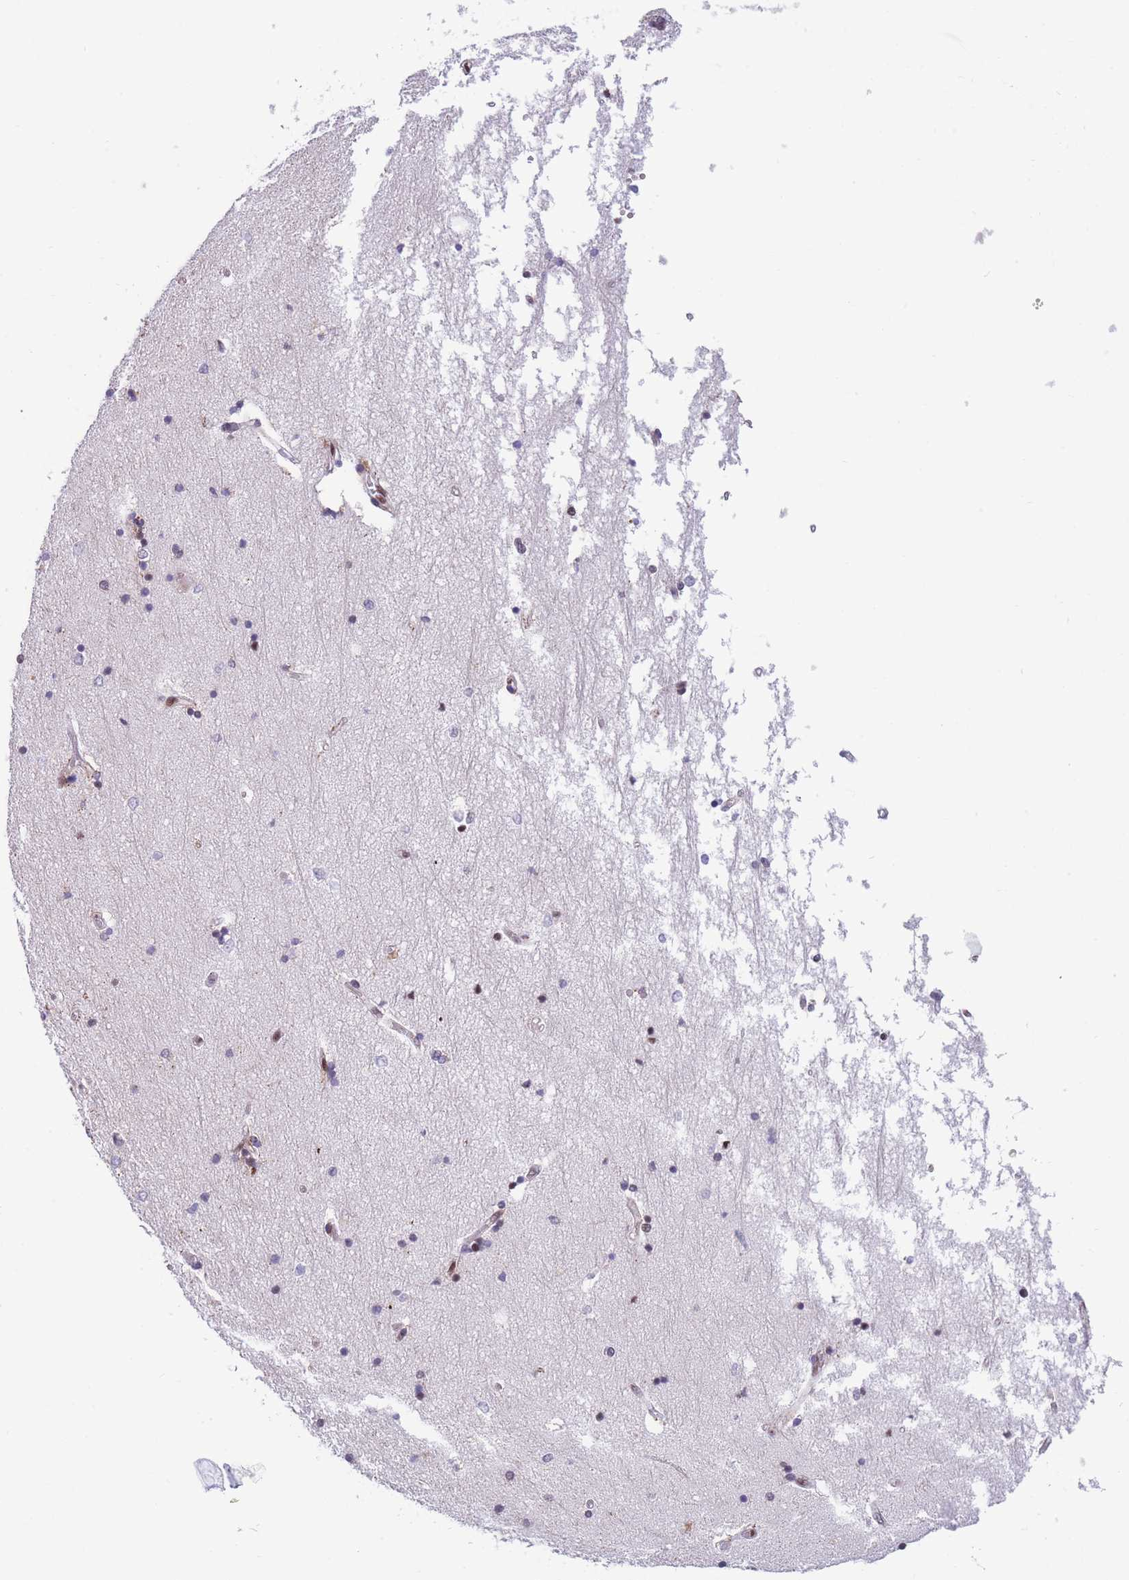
{"staining": {"intensity": "negative", "quantity": "none", "location": "none"}, "tissue": "hippocampus", "cell_type": "Glial cells", "image_type": "normal", "snomed": [{"axis": "morphology", "description": "Normal tissue, NOS"}, {"axis": "topography", "description": "Hippocampus"}], "caption": "This is a histopathology image of IHC staining of normal hippocampus, which shows no staining in glial cells.", "gene": "DNAJC3", "patient": {"sex": "male", "age": 45}}